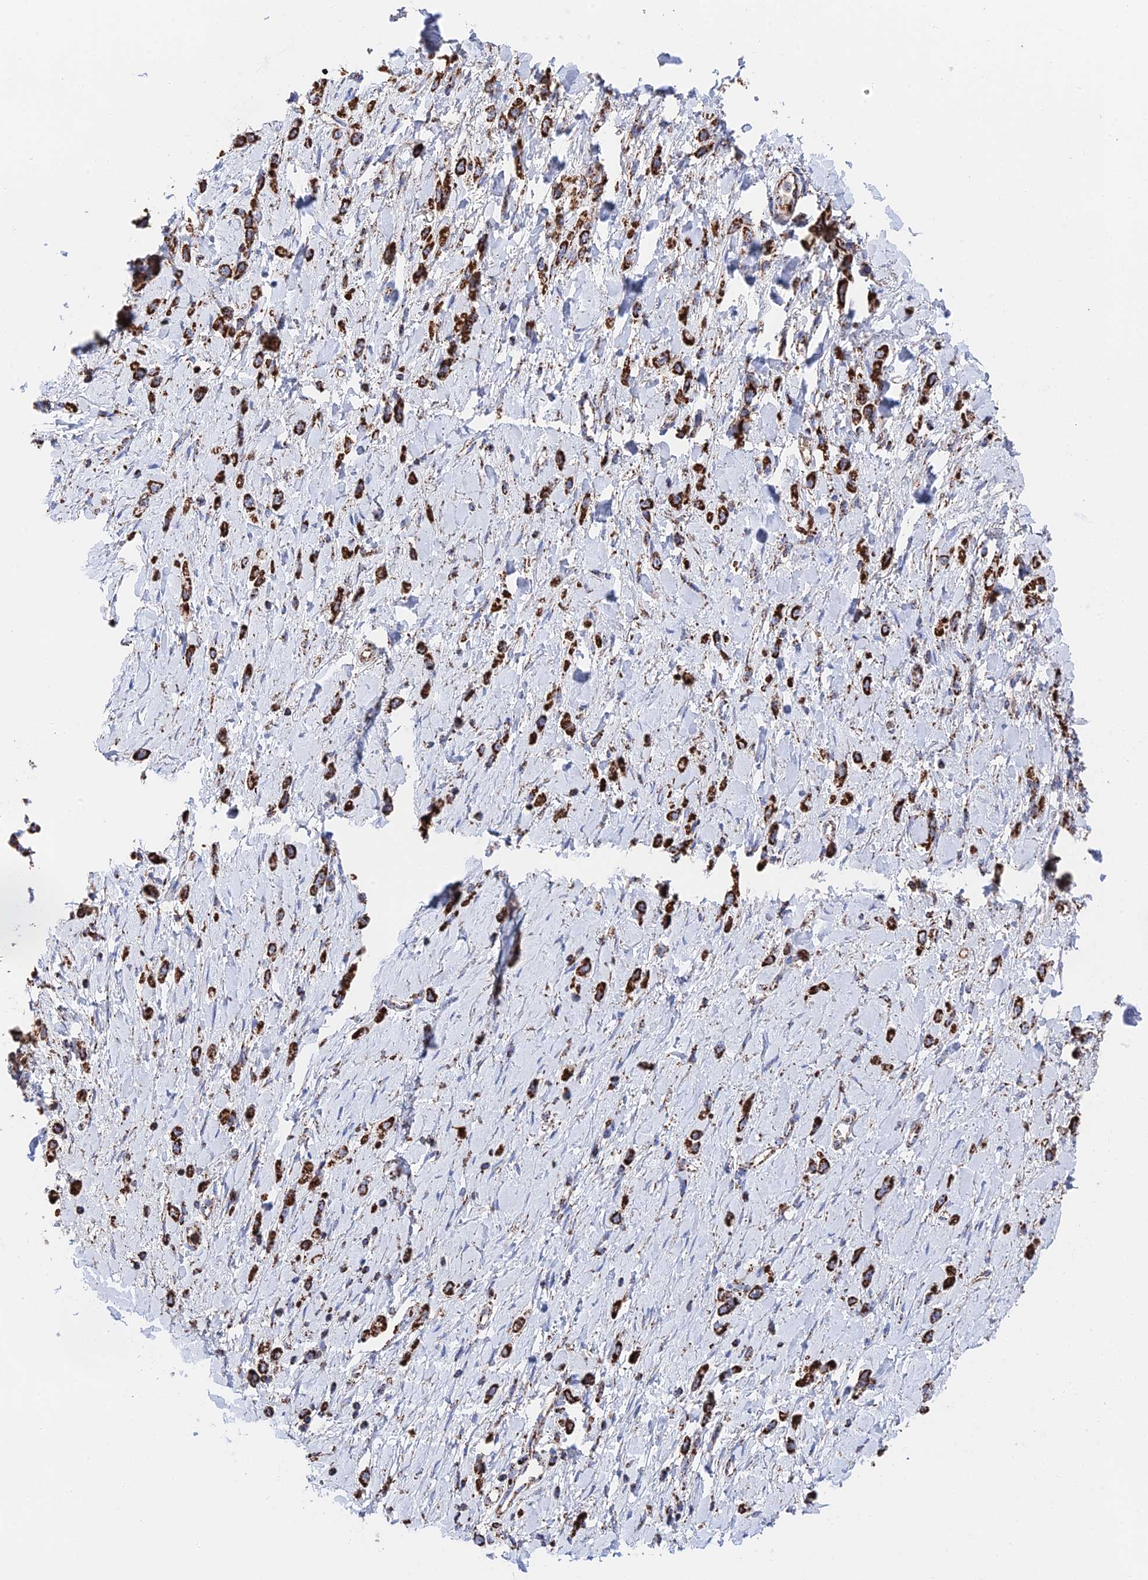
{"staining": {"intensity": "strong", "quantity": ">75%", "location": "cytoplasmic/membranous"}, "tissue": "stomach cancer", "cell_type": "Tumor cells", "image_type": "cancer", "snomed": [{"axis": "morphology", "description": "Adenocarcinoma, NOS"}, {"axis": "topography", "description": "Stomach"}], "caption": "This histopathology image exhibits immunohistochemistry (IHC) staining of human stomach cancer (adenocarcinoma), with high strong cytoplasmic/membranous staining in about >75% of tumor cells.", "gene": "HAUS8", "patient": {"sex": "female", "age": 65}}